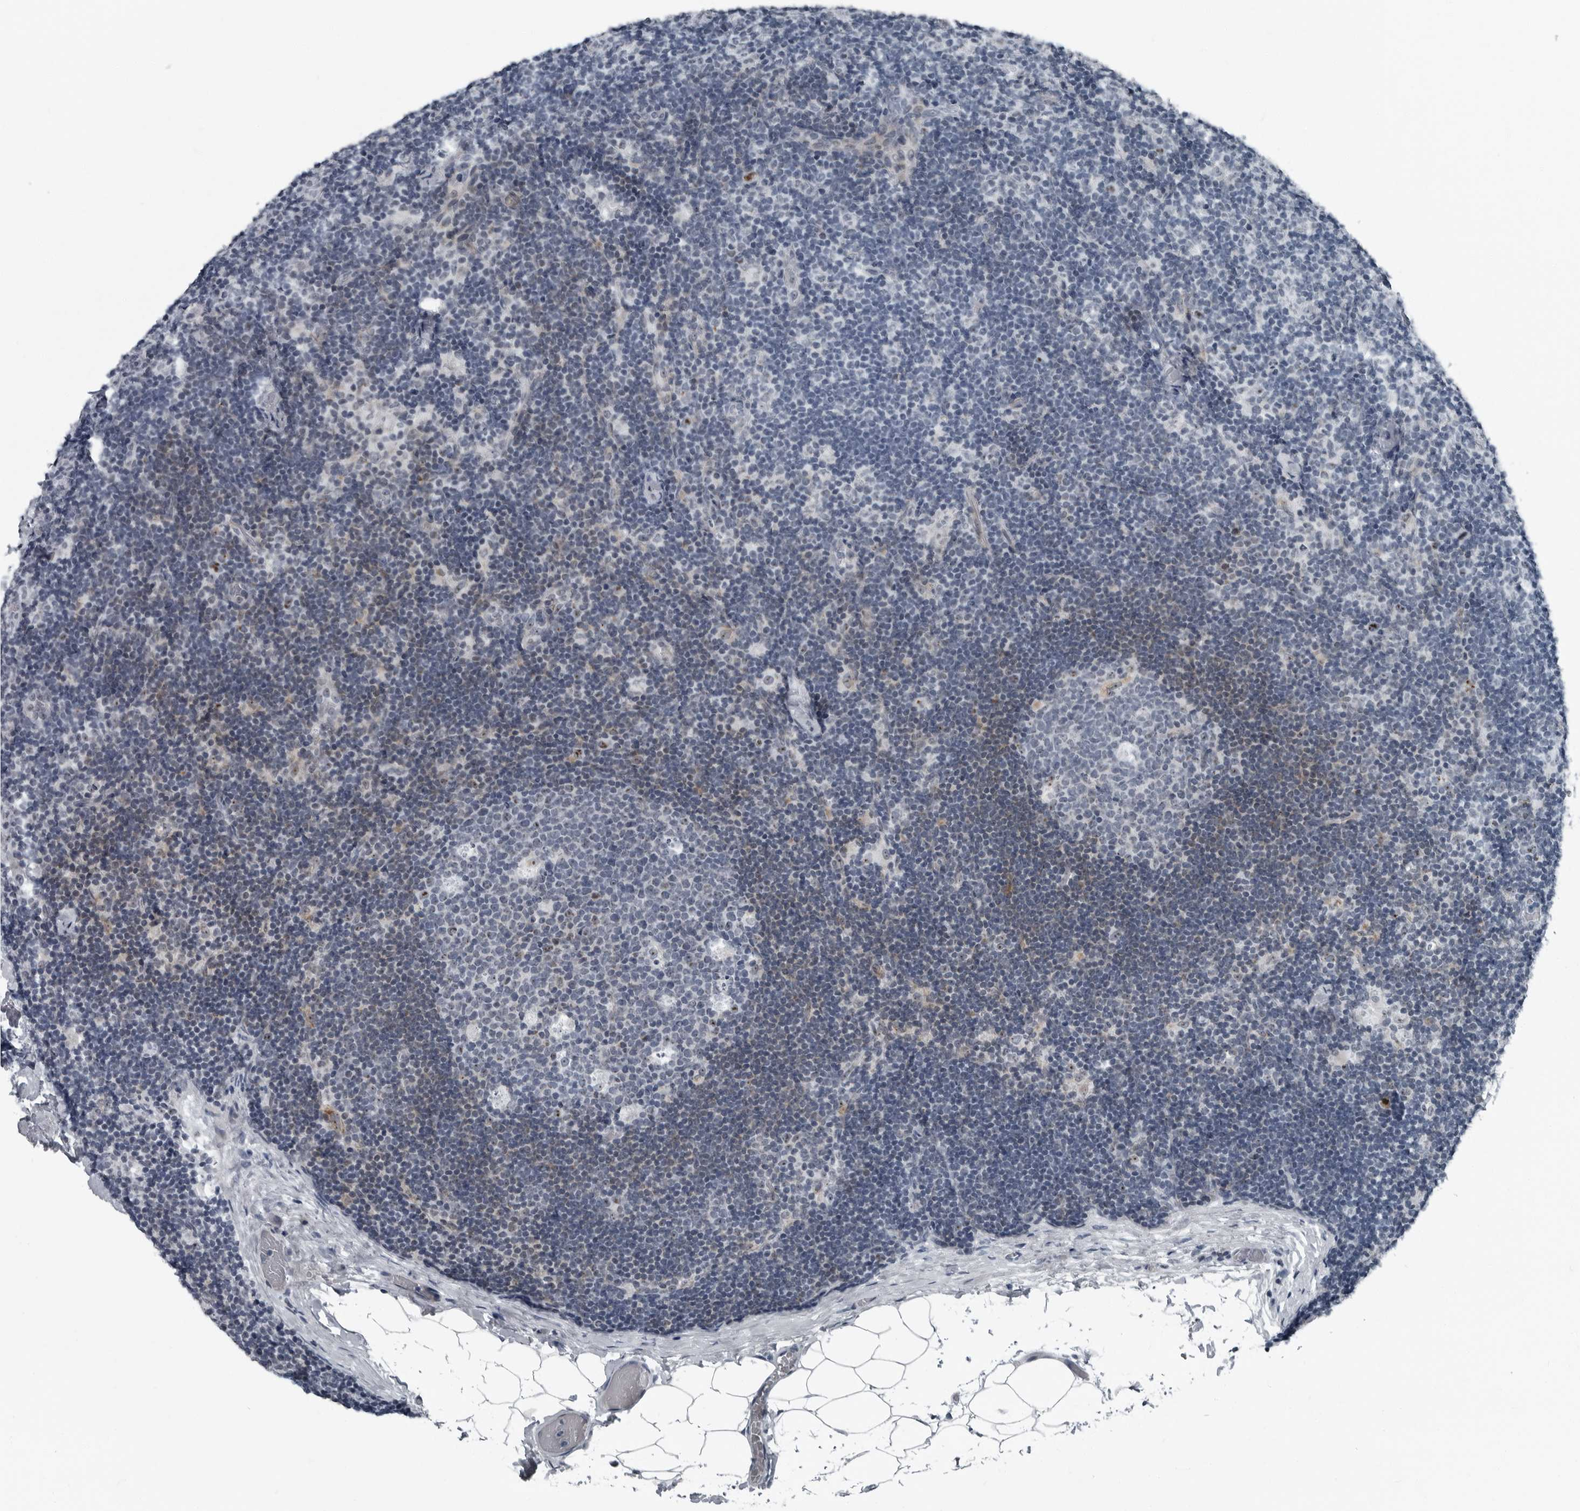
{"staining": {"intensity": "moderate", "quantity": "<25%", "location": "nuclear"}, "tissue": "lymph node", "cell_type": "Germinal center cells", "image_type": "normal", "snomed": [{"axis": "morphology", "description": "Normal tissue, NOS"}, {"axis": "topography", "description": "Lymph node"}], "caption": "Immunohistochemical staining of unremarkable human lymph node shows moderate nuclear protein positivity in about <25% of germinal center cells. The staining was performed using DAB to visualize the protein expression in brown, while the nuclei were stained in blue with hematoxylin (Magnification: 20x).", "gene": "PDCD11", "patient": {"sex": "female", "age": 22}}